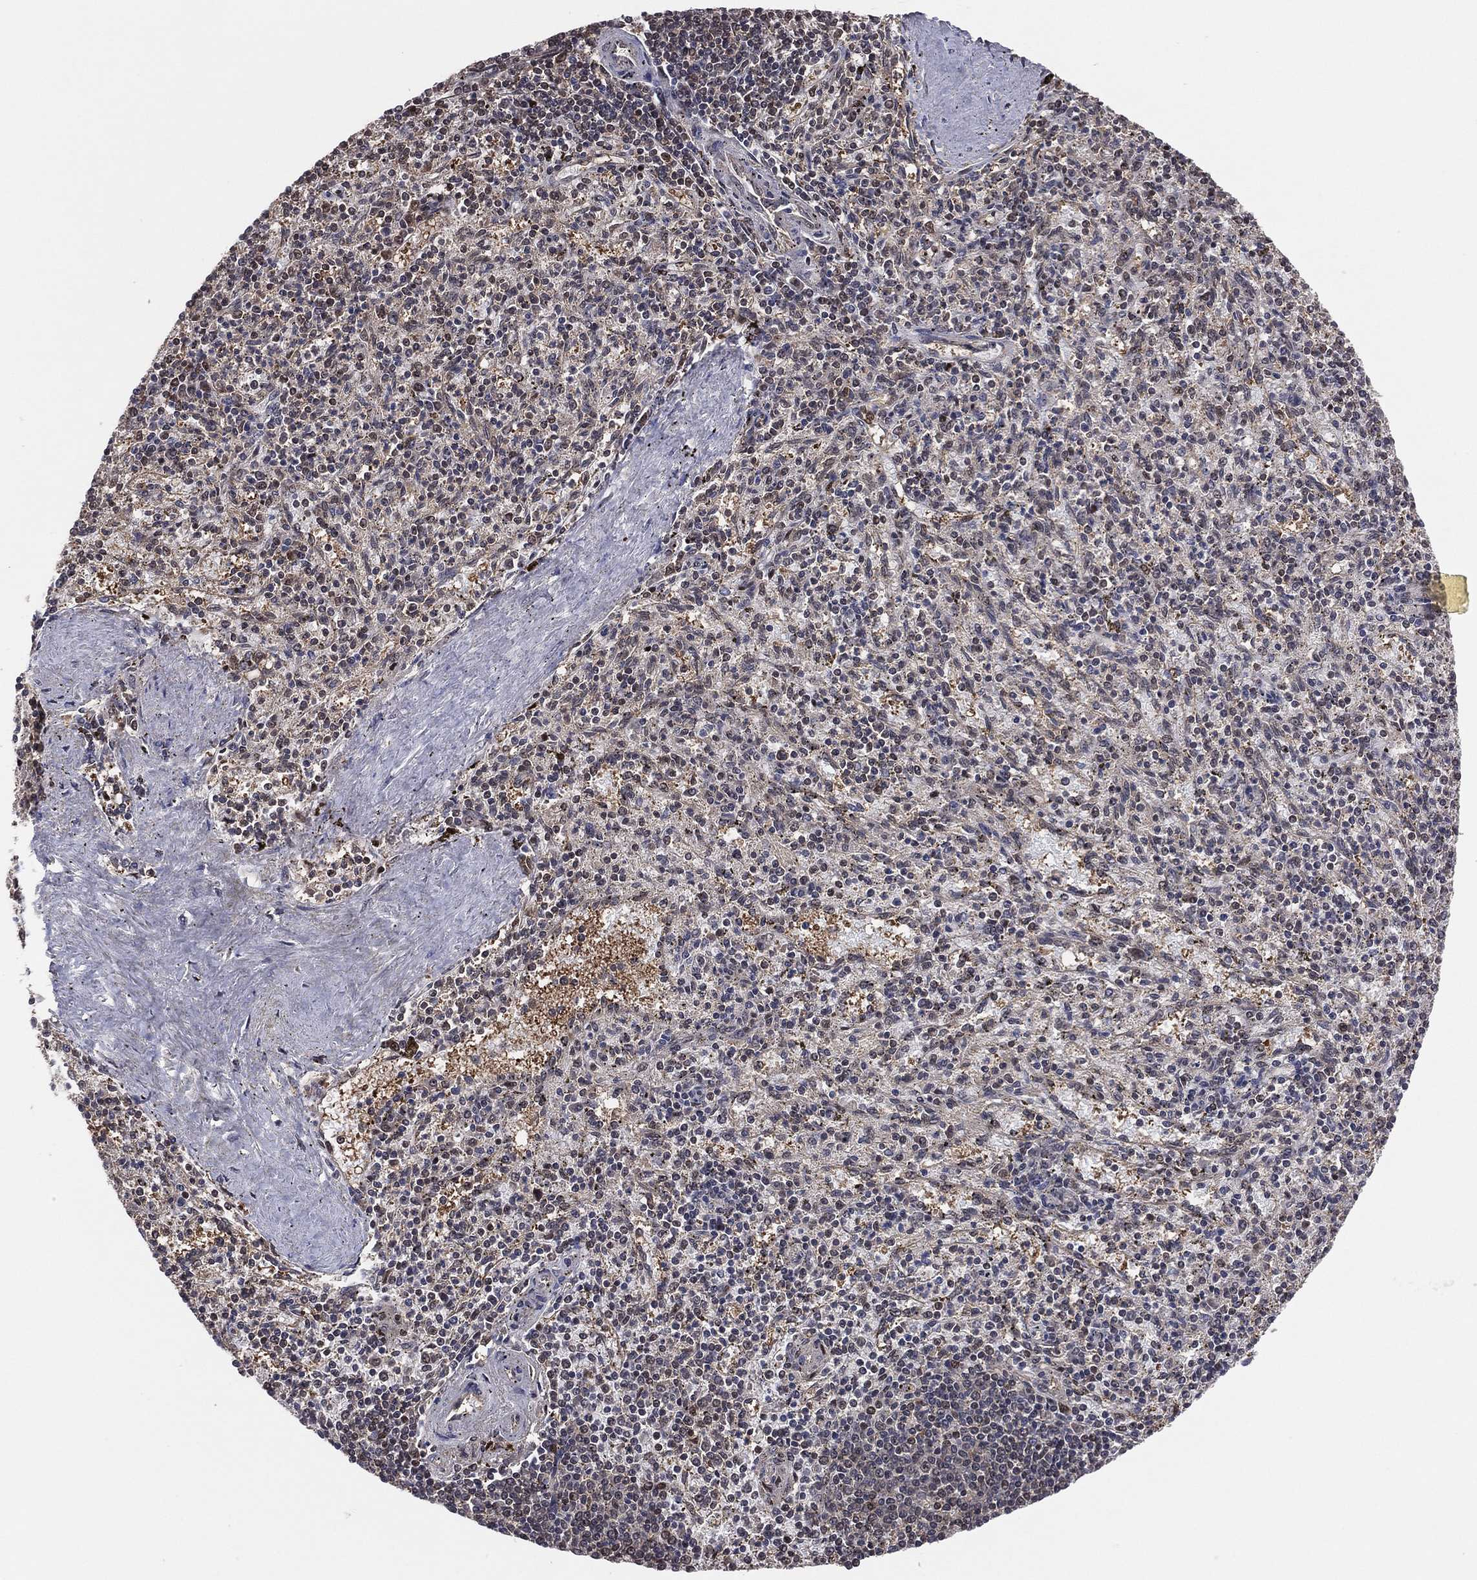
{"staining": {"intensity": "negative", "quantity": "none", "location": "none"}, "tissue": "spleen", "cell_type": "Cells in red pulp", "image_type": "normal", "snomed": [{"axis": "morphology", "description": "Normal tissue, NOS"}, {"axis": "topography", "description": "Spleen"}], "caption": "Immunohistochemistry (IHC) image of normal human spleen stained for a protein (brown), which reveals no expression in cells in red pulp.", "gene": "ICOSLG", "patient": {"sex": "female", "age": 37}}